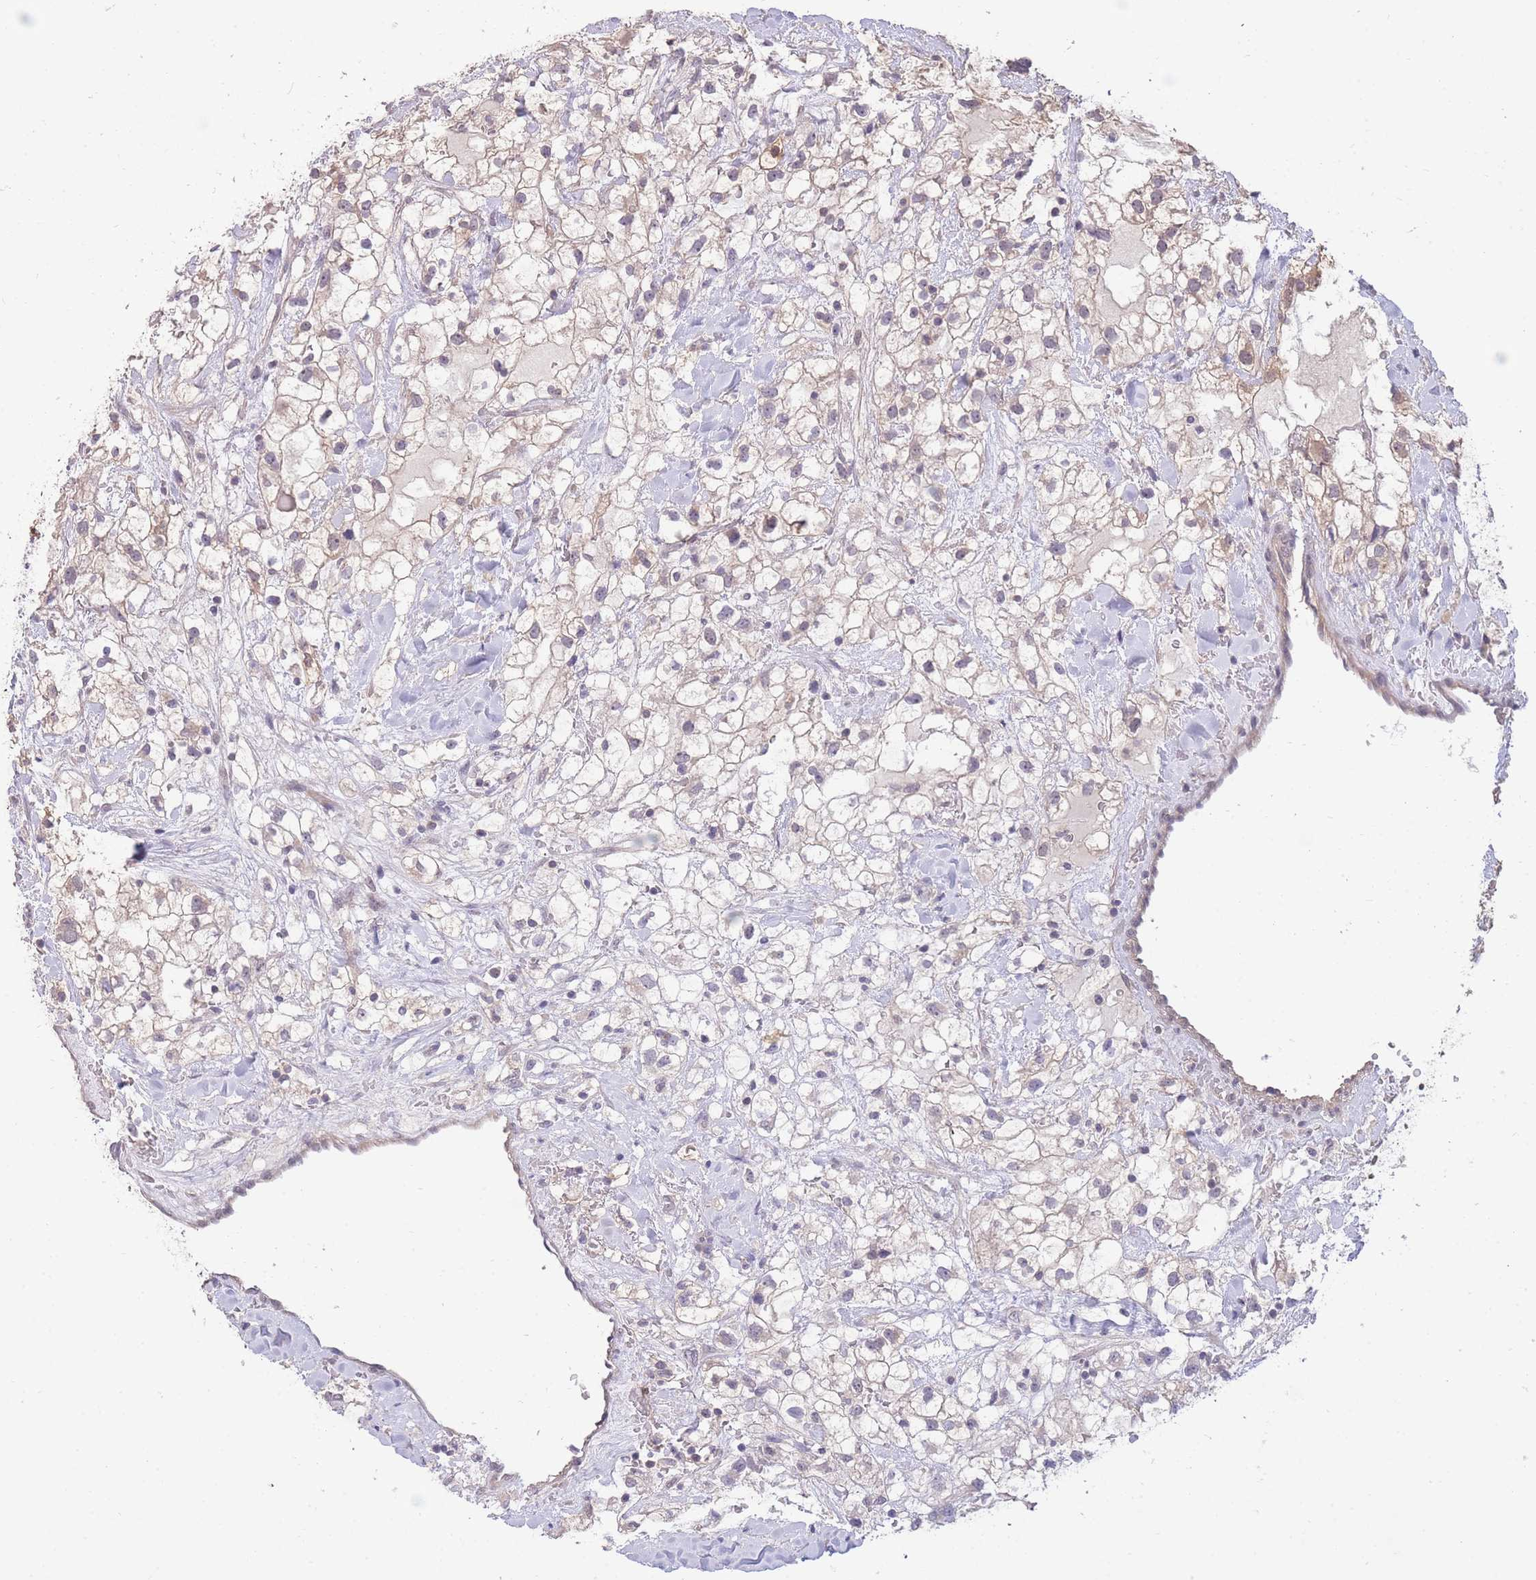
{"staining": {"intensity": "weak", "quantity": "<25%", "location": "cytoplasmic/membranous"}, "tissue": "renal cancer", "cell_type": "Tumor cells", "image_type": "cancer", "snomed": [{"axis": "morphology", "description": "Adenocarcinoma, NOS"}, {"axis": "topography", "description": "Kidney"}], "caption": "This histopathology image is of adenocarcinoma (renal) stained with immunohistochemistry (IHC) to label a protein in brown with the nuclei are counter-stained blue. There is no staining in tumor cells.", "gene": "SMC6", "patient": {"sex": "male", "age": 59}}